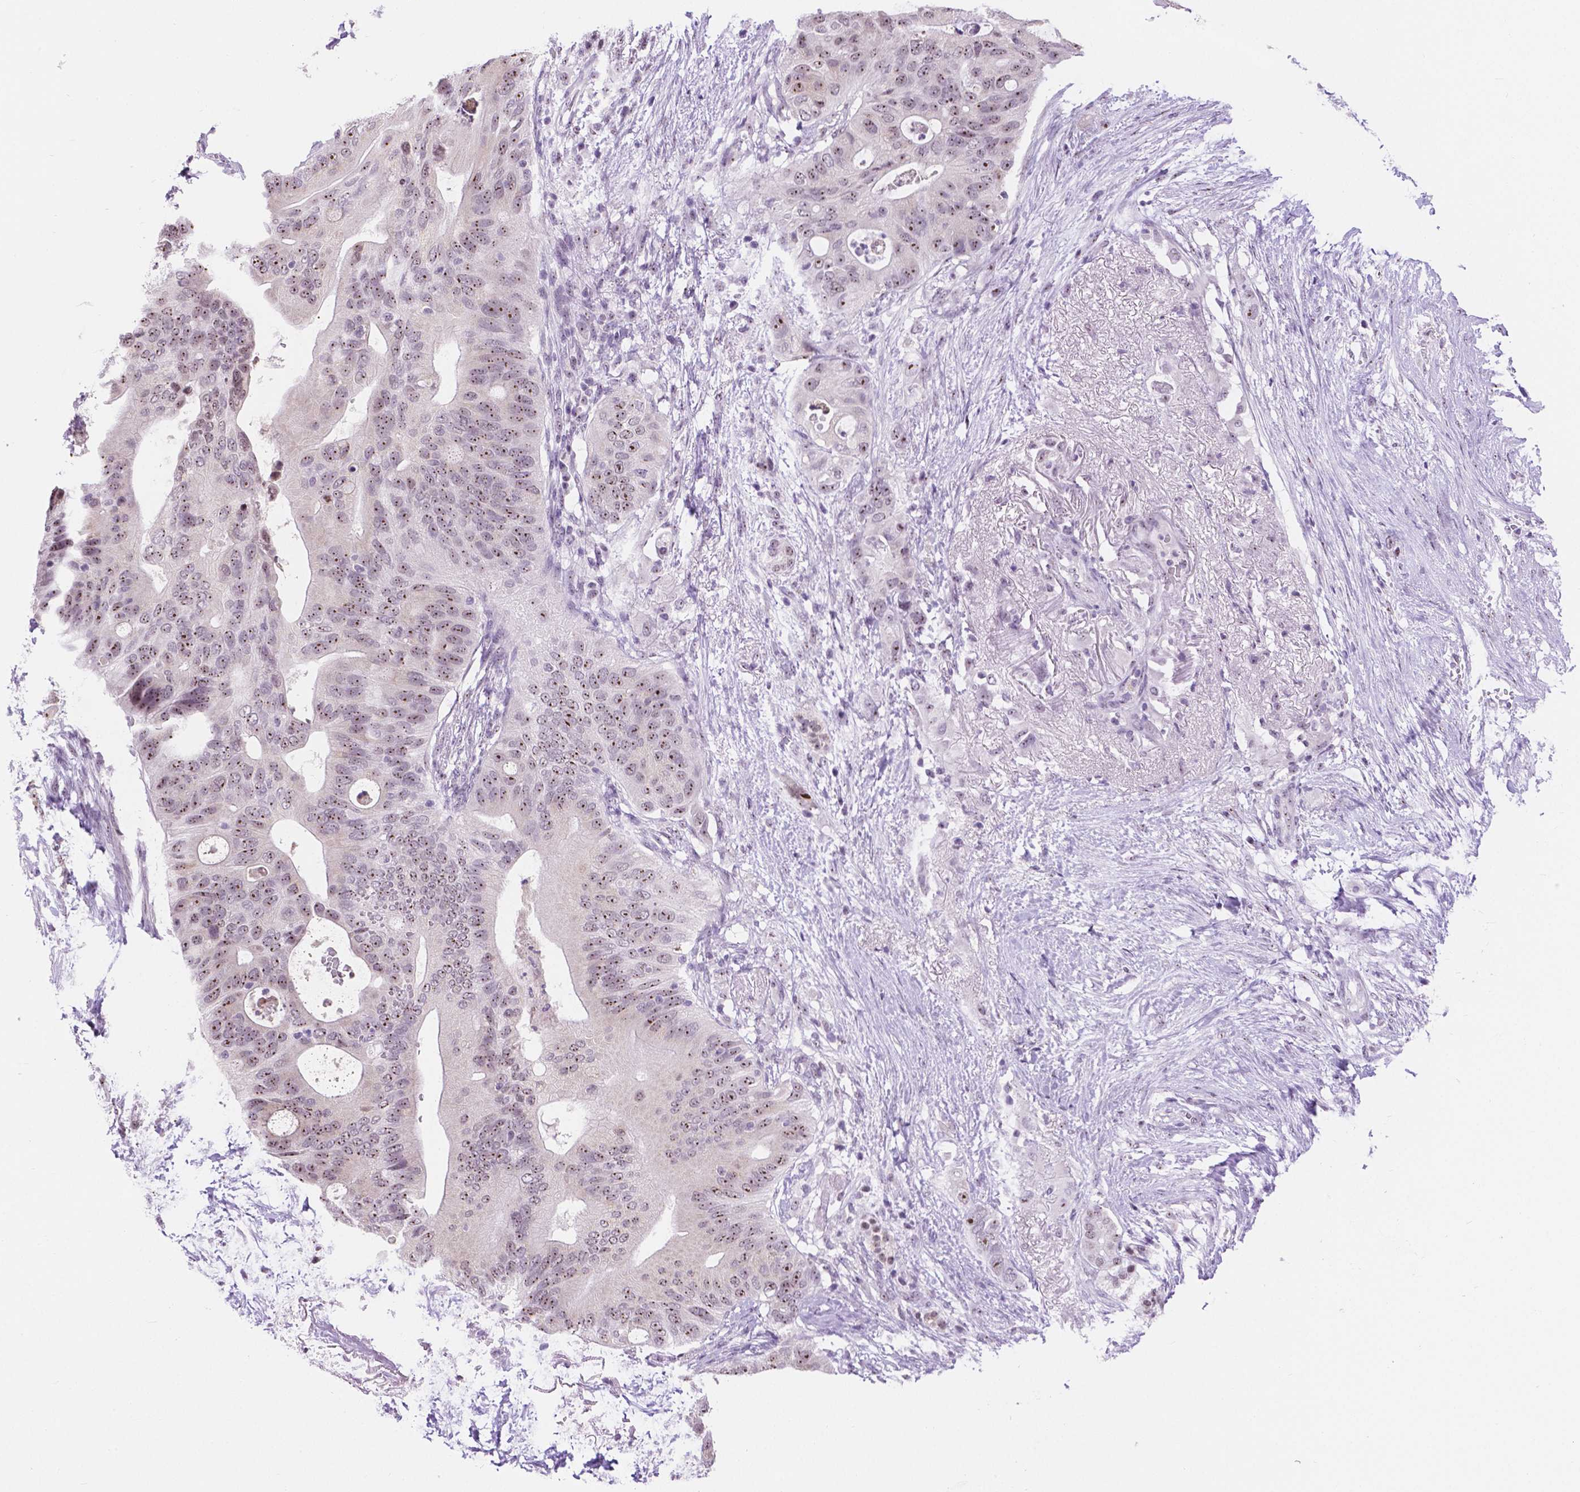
{"staining": {"intensity": "moderate", "quantity": ">75%", "location": "nuclear"}, "tissue": "pancreatic cancer", "cell_type": "Tumor cells", "image_type": "cancer", "snomed": [{"axis": "morphology", "description": "Adenocarcinoma, NOS"}, {"axis": "topography", "description": "Pancreas"}], "caption": "Immunohistochemical staining of human pancreatic cancer (adenocarcinoma) demonstrates medium levels of moderate nuclear protein positivity in about >75% of tumor cells.", "gene": "NHP2", "patient": {"sex": "female", "age": 72}}